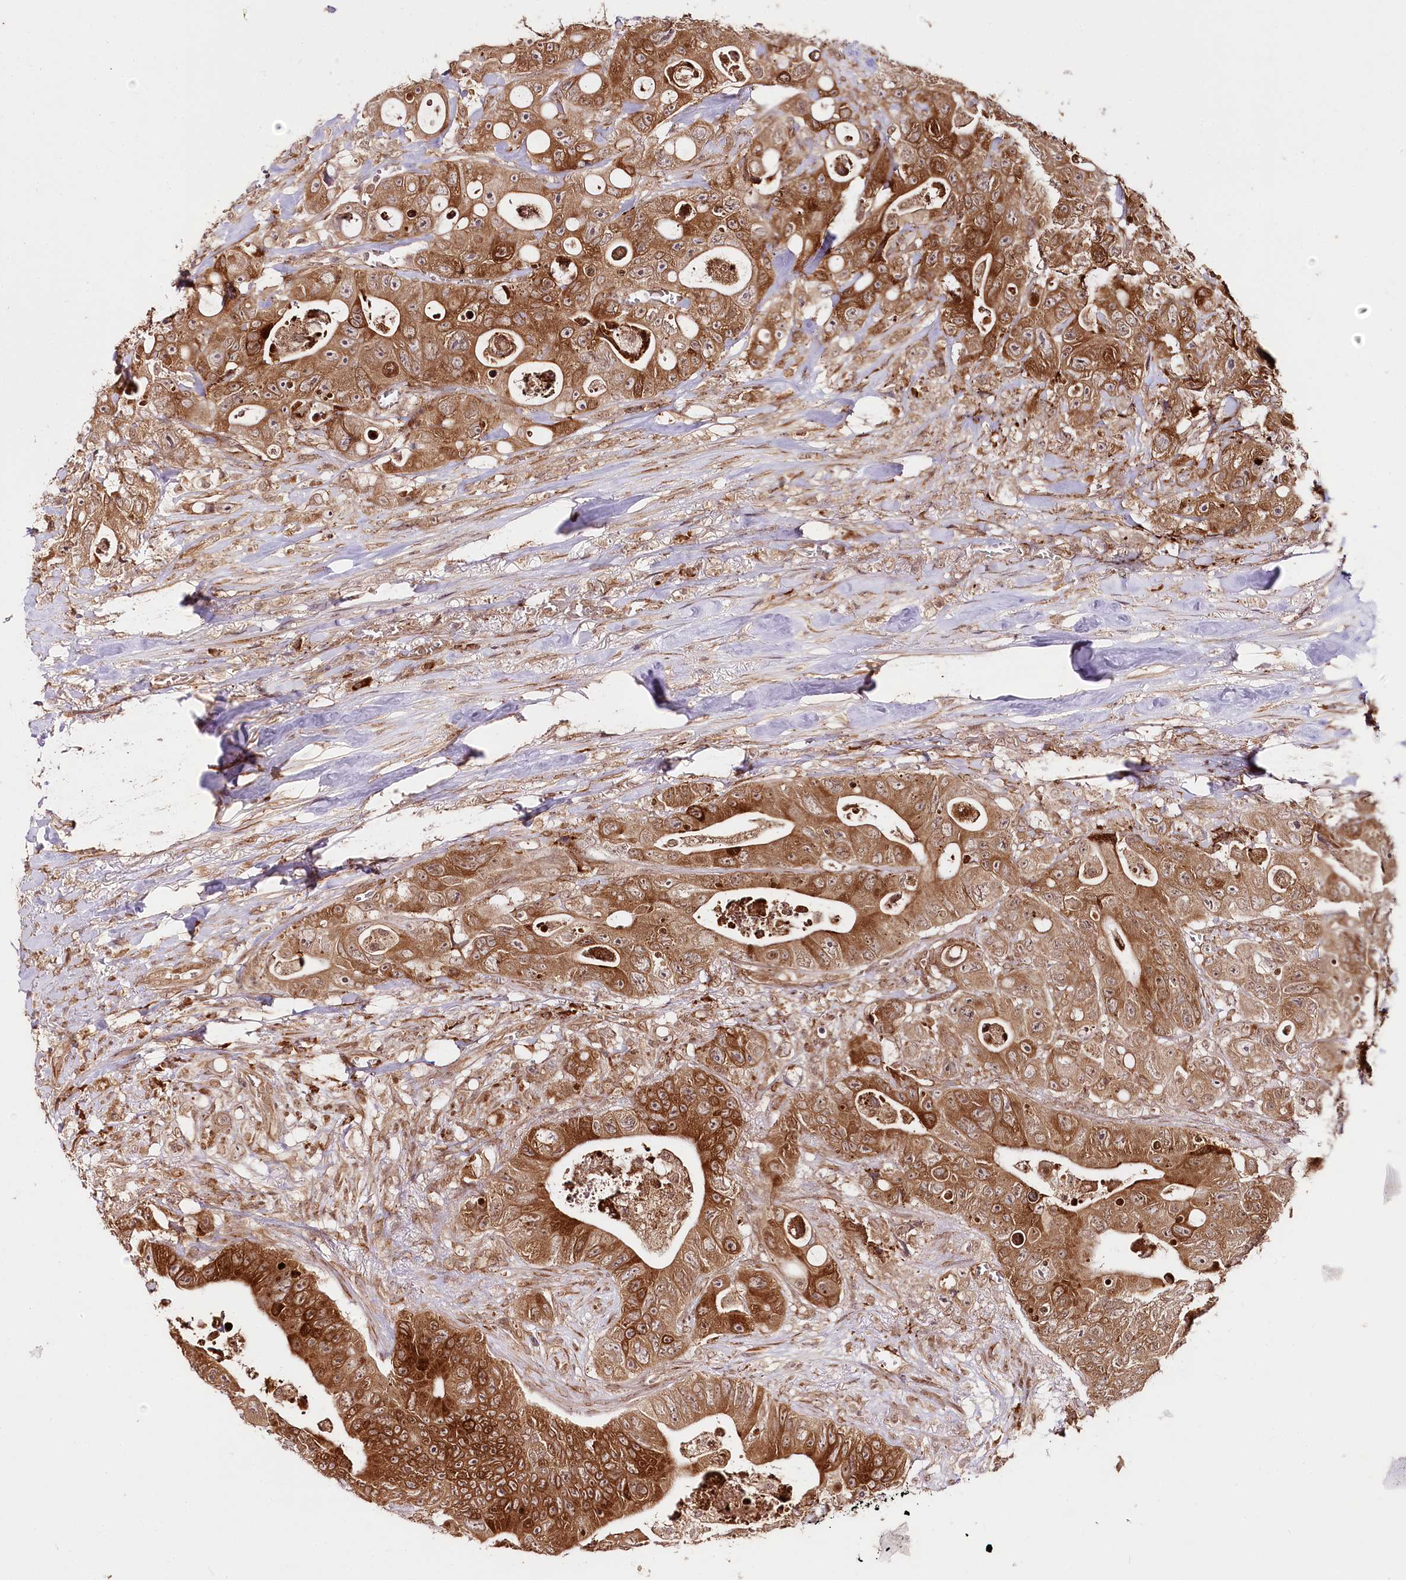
{"staining": {"intensity": "strong", "quantity": ">75%", "location": "cytoplasmic/membranous"}, "tissue": "colorectal cancer", "cell_type": "Tumor cells", "image_type": "cancer", "snomed": [{"axis": "morphology", "description": "Adenocarcinoma, NOS"}, {"axis": "topography", "description": "Colon"}], "caption": "Colorectal adenocarcinoma tissue reveals strong cytoplasmic/membranous positivity in approximately >75% of tumor cells, visualized by immunohistochemistry.", "gene": "ENSG00000144785", "patient": {"sex": "female", "age": 46}}